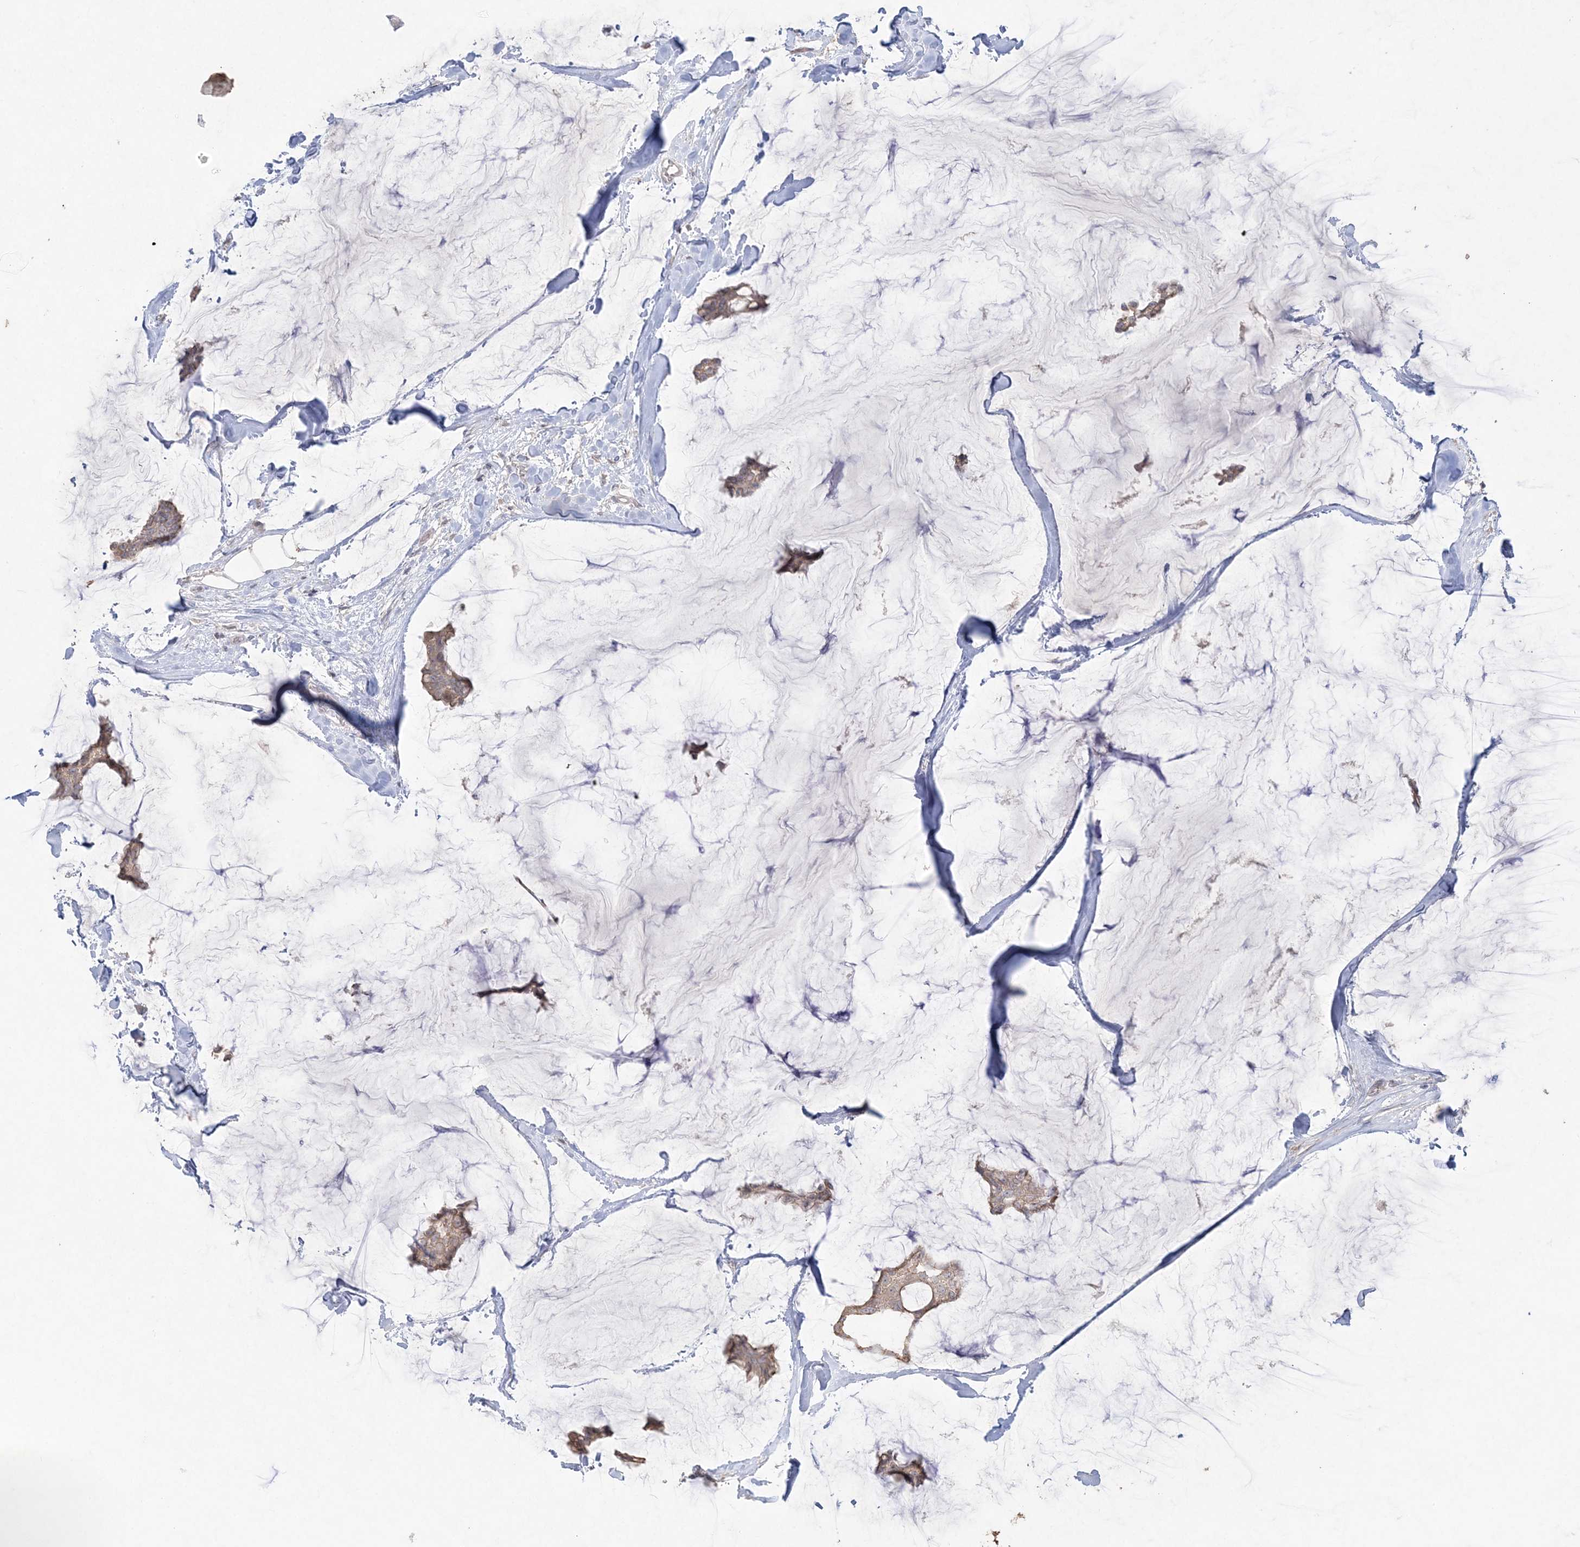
{"staining": {"intensity": "weak", "quantity": ">75%", "location": "cytoplasmic/membranous"}, "tissue": "breast cancer", "cell_type": "Tumor cells", "image_type": "cancer", "snomed": [{"axis": "morphology", "description": "Duct carcinoma"}, {"axis": "topography", "description": "Breast"}], "caption": "Immunohistochemical staining of breast invasive ductal carcinoma reveals weak cytoplasmic/membranous protein staining in approximately >75% of tumor cells.", "gene": "SH3BP4", "patient": {"sex": "female", "age": 93}}